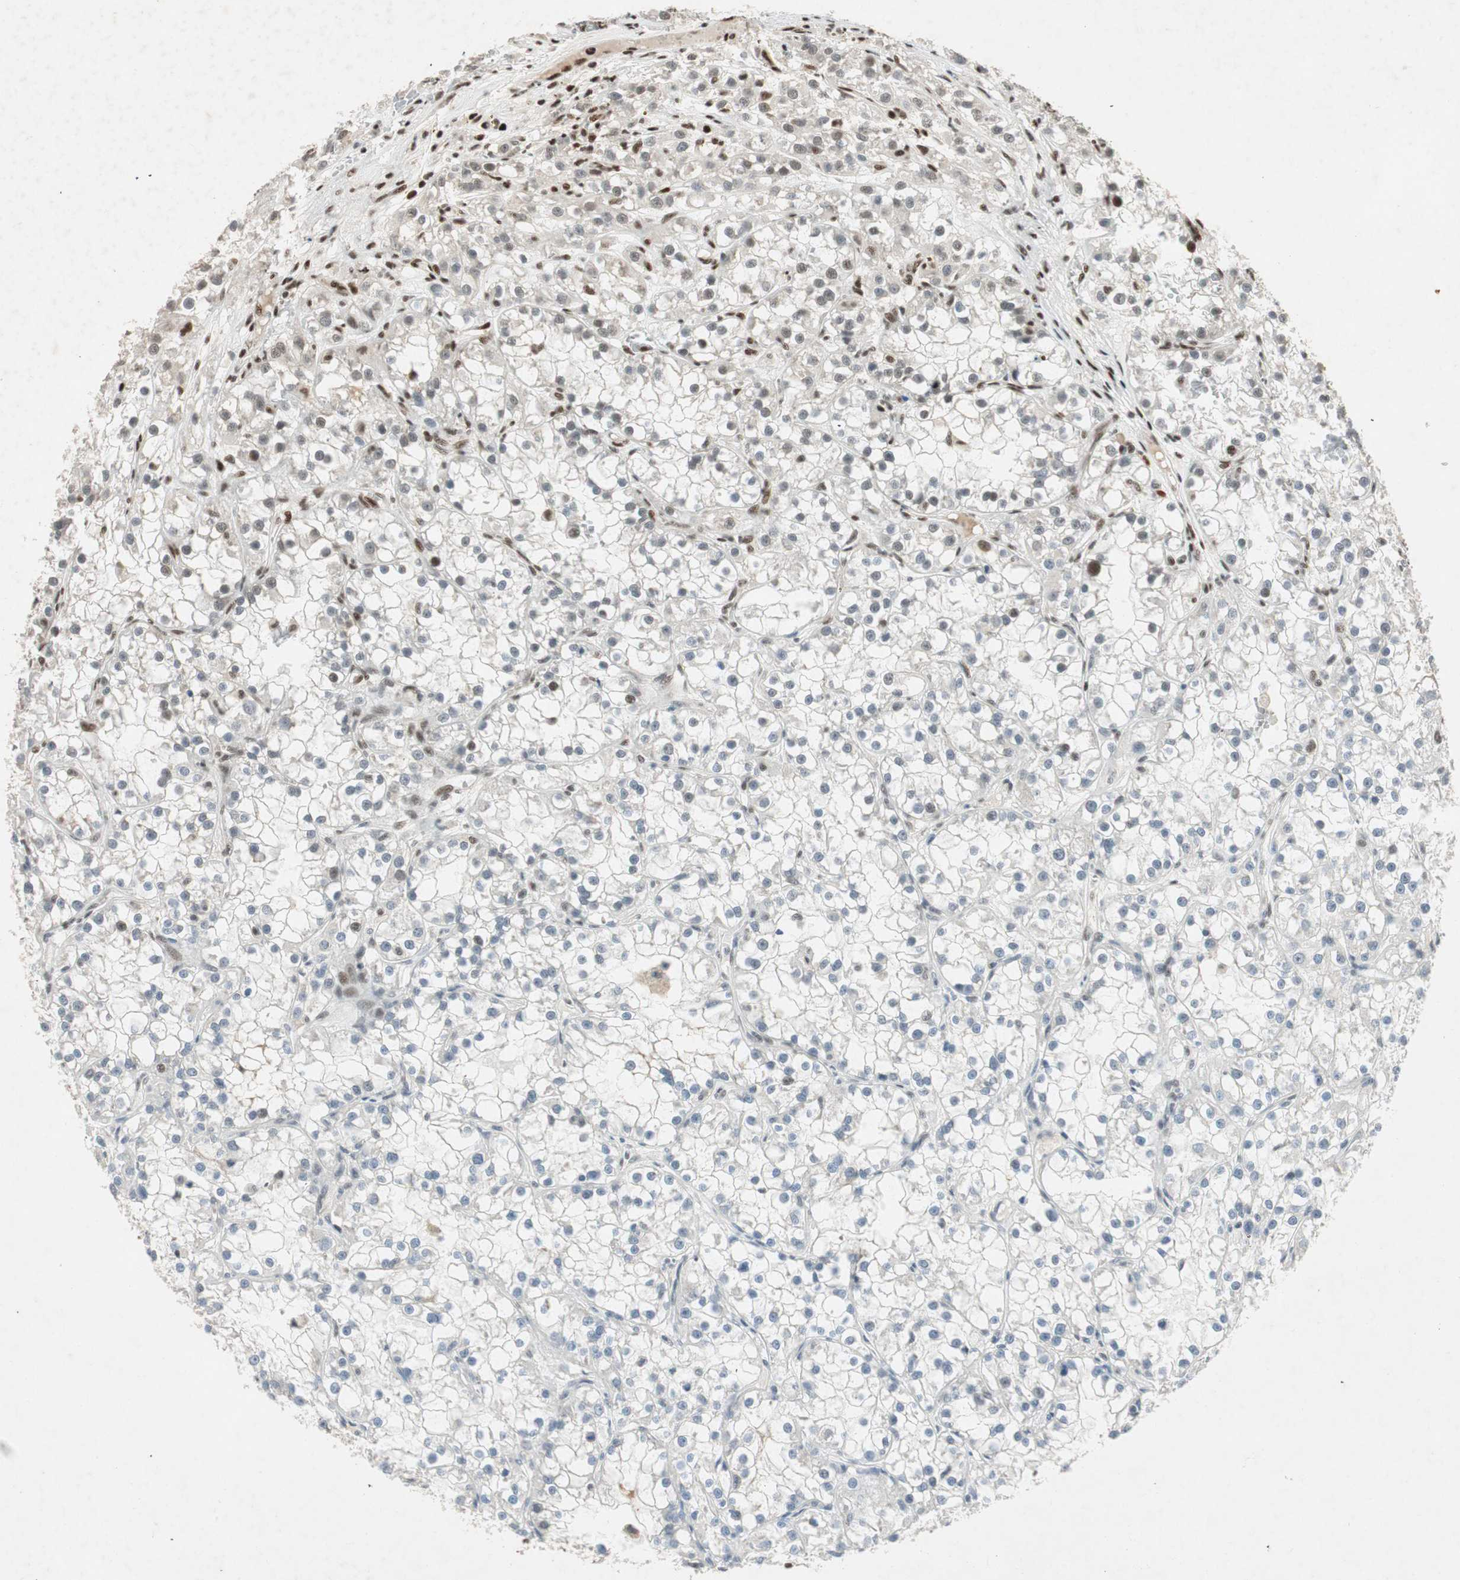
{"staining": {"intensity": "weak", "quantity": "<25%", "location": "nuclear"}, "tissue": "renal cancer", "cell_type": "Tumor cells", "image_type": "cancer", "snomed": [{"axis": "morphology", "description": "Adenocarcinoma, NOS"}, {"axis": "topography", "description": "Kidney"}], "caption": "Immunohistochemical staining of adenocarcinoma (renal) demonstrates no significant staining in tumor cells.", "gene": "NCBP3", "patient": {"sex": "female", "age": 52}}